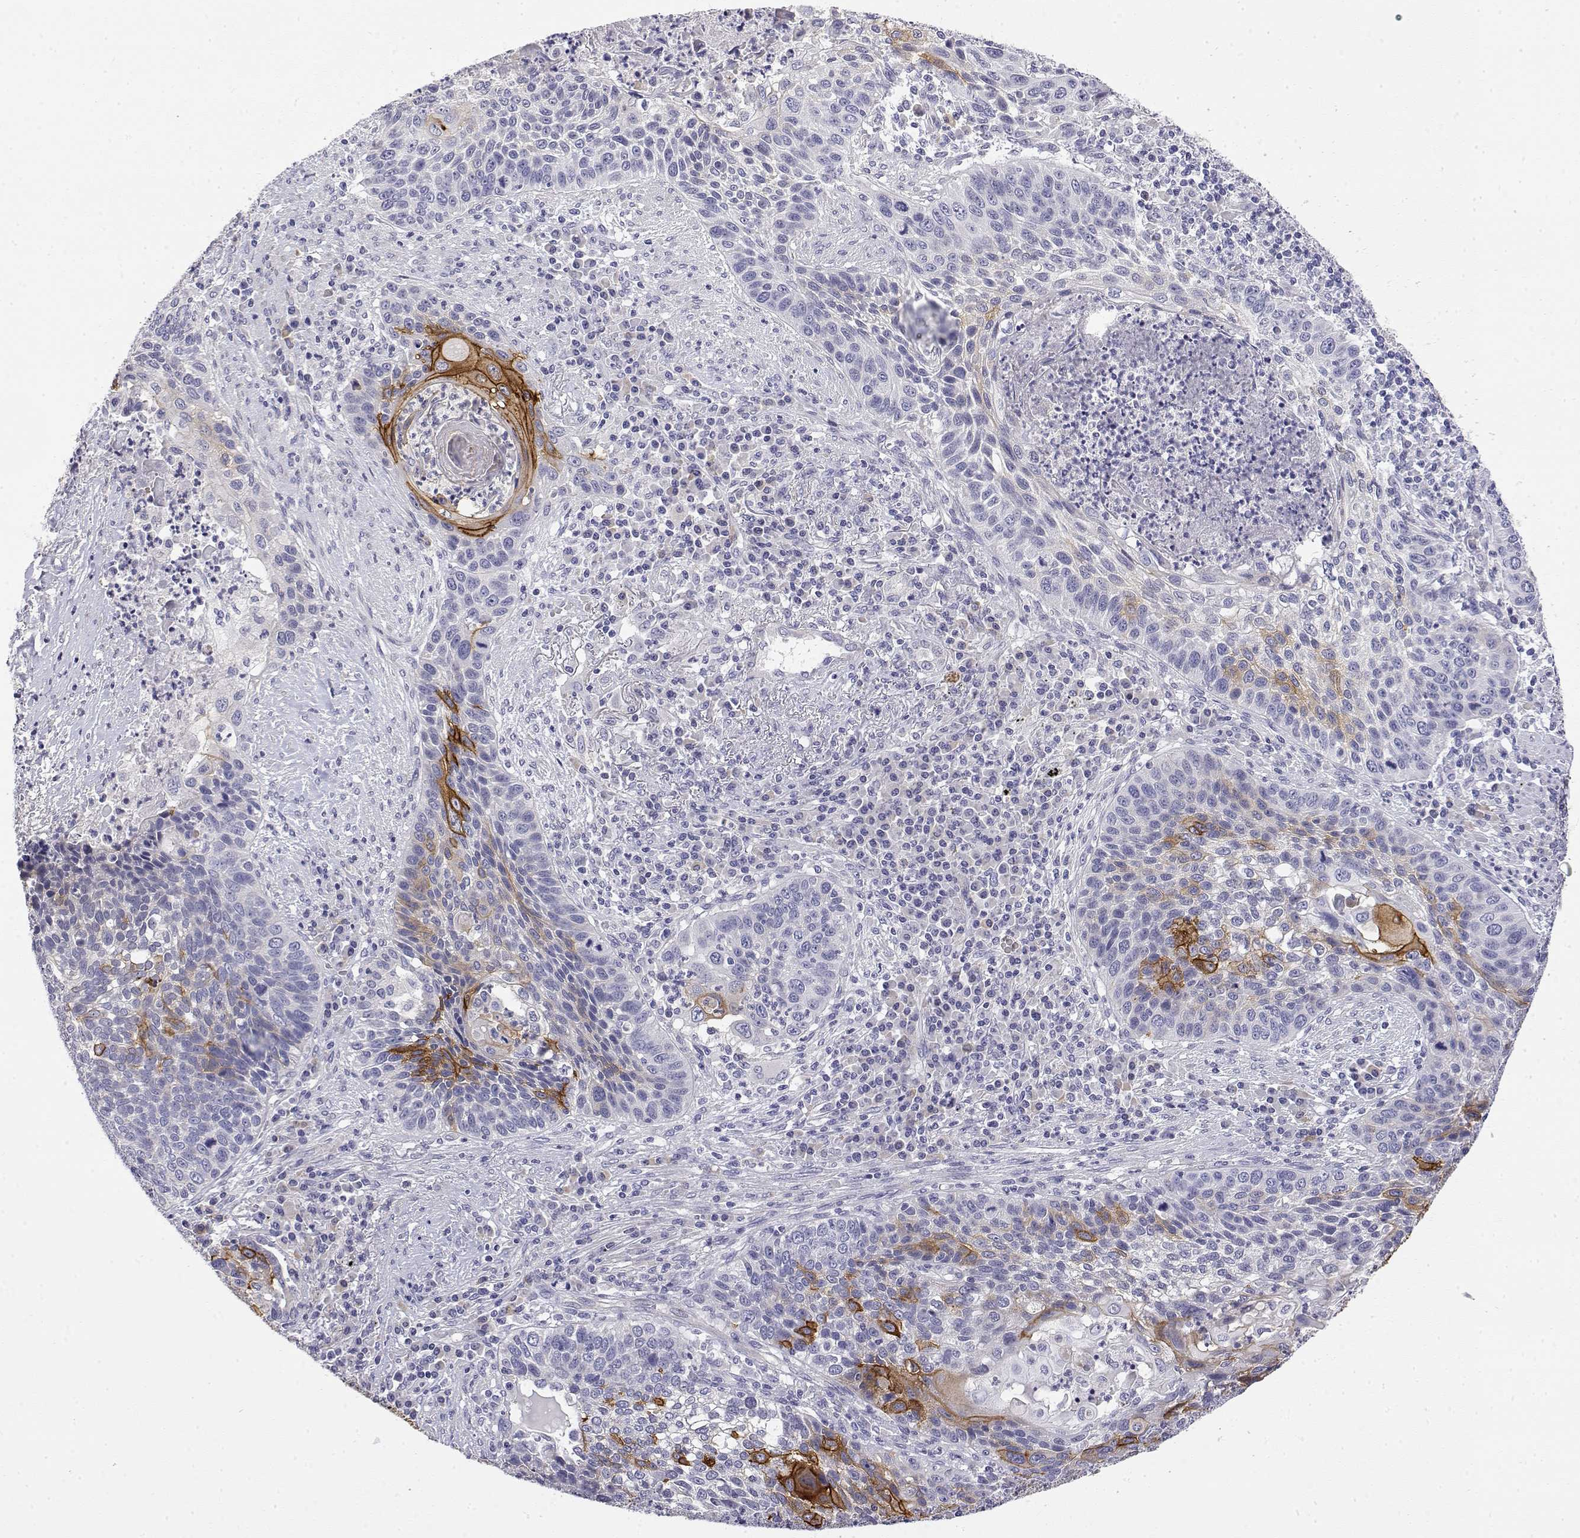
{"staining": {"intensity": "strong", "quantity": "<25%", "location": "cytoplasmic/membranous"}, "tissue": "lung cancer", "cell_type": "Tumor cells", "image_type": "cancer", "snomed": [{"axis": "morphology", "description": "Squamous cell carcinoma, NOS"}, {"axis": "morphology", "description": "Squamous cell carcinoma, metastatic, NOS"}, {"axis": "topography", "description": "Lung"}, {"axis": "topography", "description": "Pleura, NOS"}], "caption": "High-power microscopy captured an immunohistochemistry (IHC) micrograph of lung cancer, revealing strong cytoplasmic/membranous expression in approximately <25% of tumor cells.", "gene": "LY6D", "patient": {"sex": "male", "age": 72}}